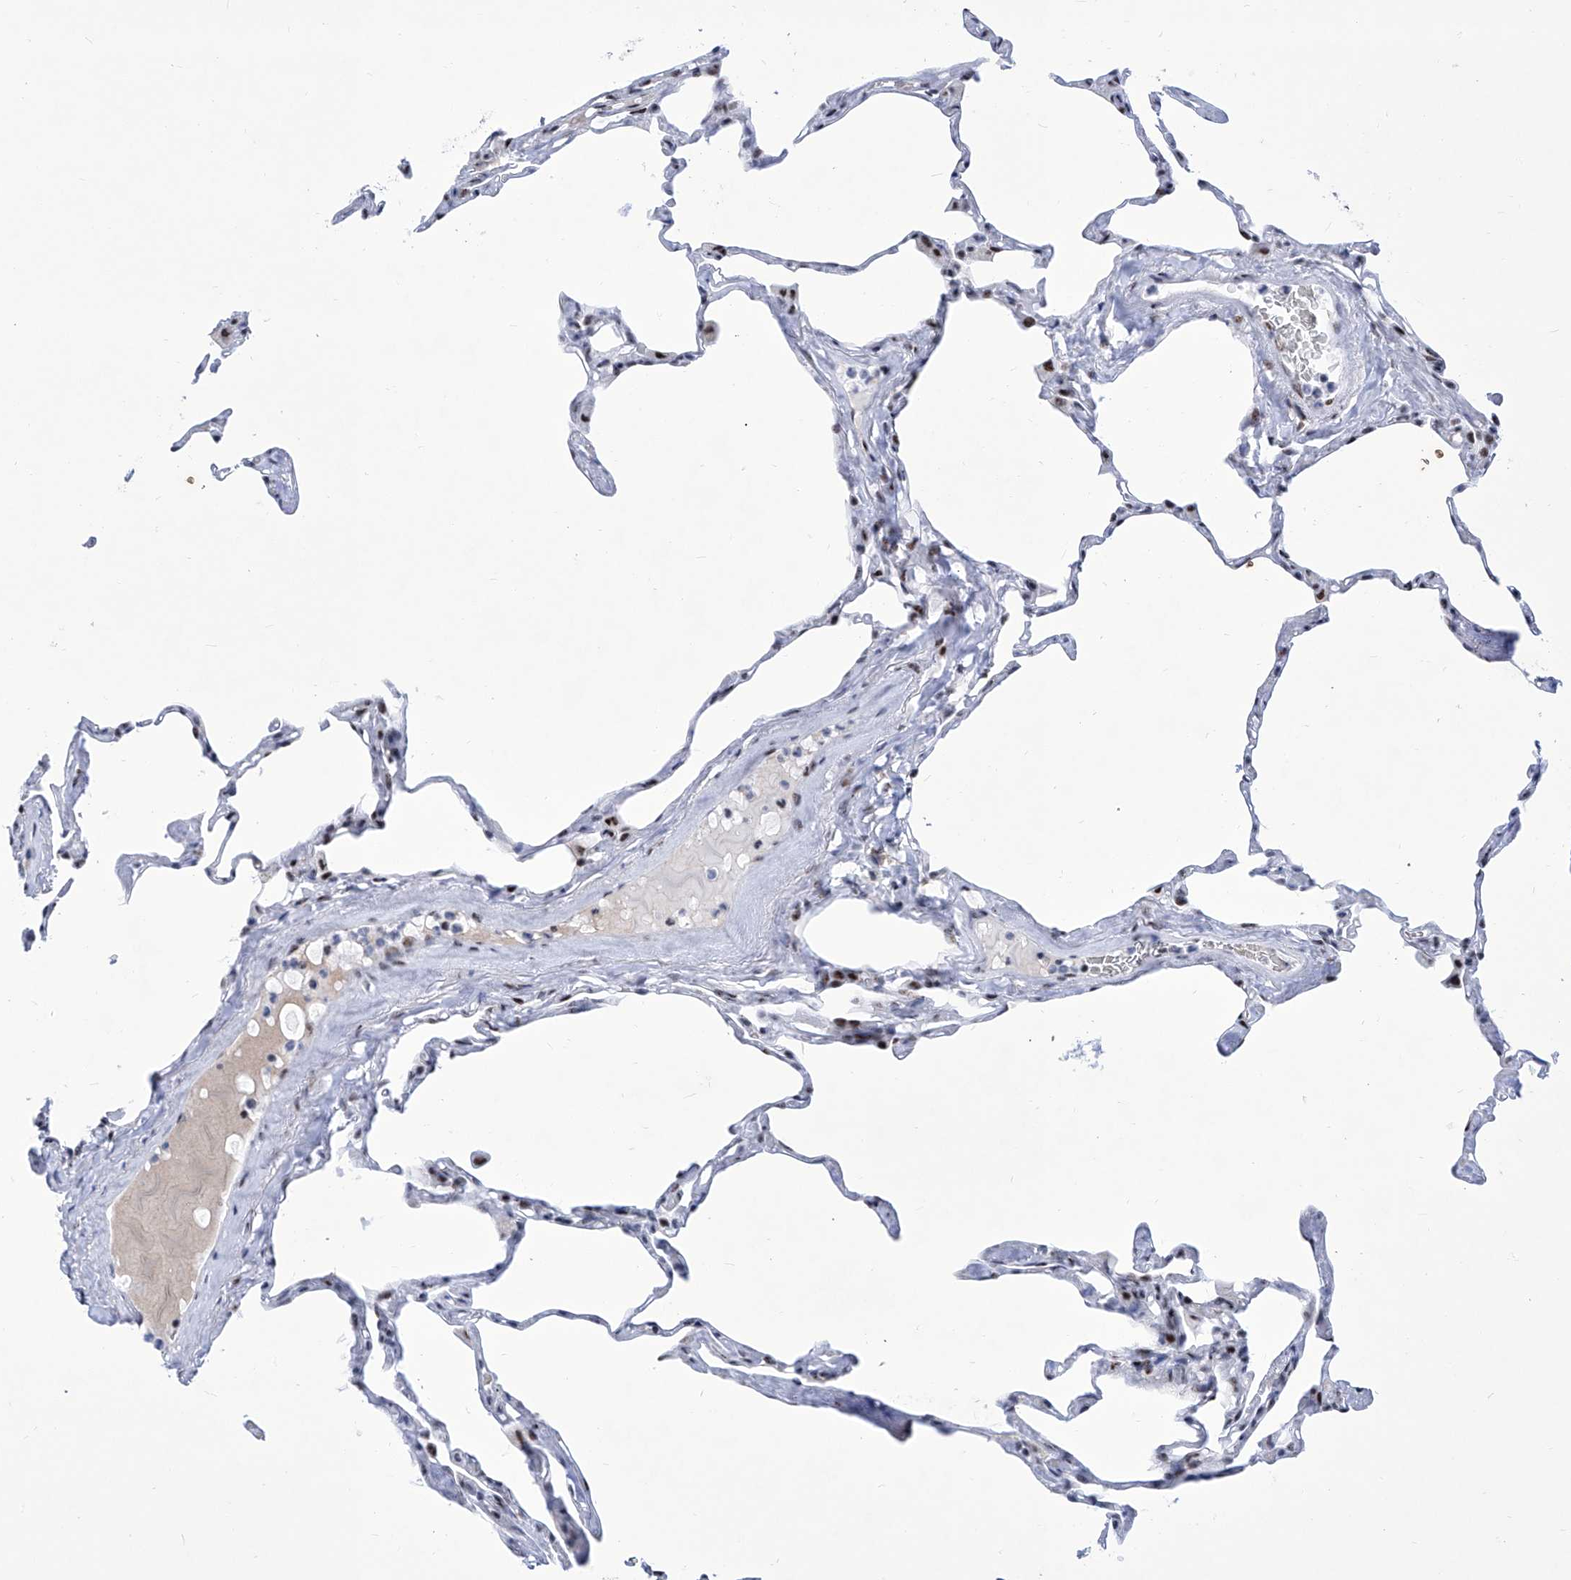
{"staining": {"intensity": "moderate", "quantity": "<25%", "location": "nuclear"}, "tissue": "lung", "cell_type": "Alveolar cells", "image_type": "normal", "snomed": [{"axis": "morphology", "description": "Normal tissue, NOS"}, {"axis": "topography", "description": "Lung"}], "caption": "Approximately <25% of alveolar cells in normal human lung reveal moderate nuclear protein expression as visualized by brown immunohistochemical staining.", "gene": "SART1", "patient": {"sex": "male", "age": 65}}